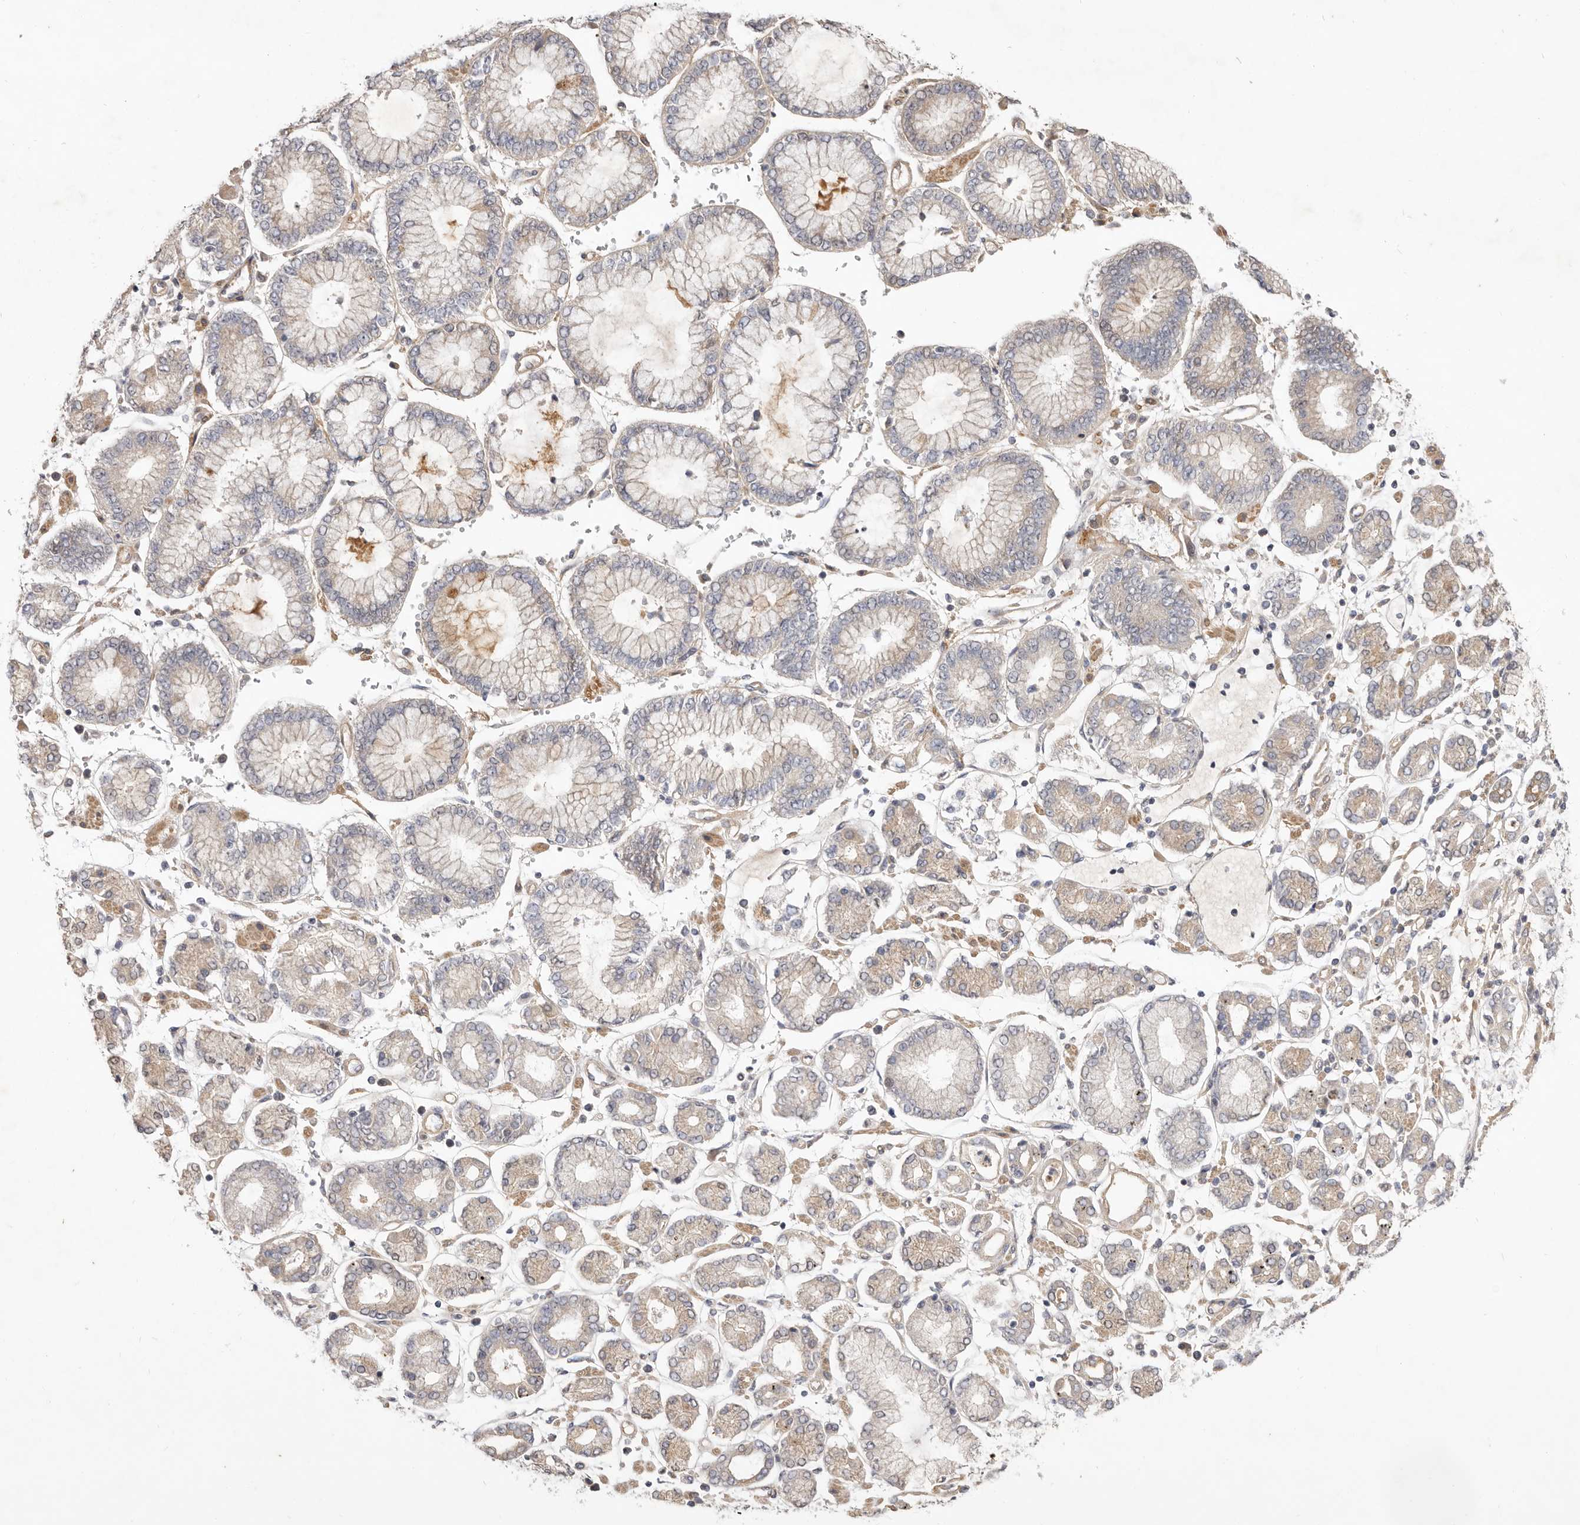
{"staining": {"intensity": "negative", "quantity": "none", "location": "none"}, "tissue": "stomach cancer", "cell_type": "Tumor cells", "image_type": "cancer", "snomed": [{"axis": "morphology", "description": "Adenocarcinoma, NOS"}, {"axis": "topography", "description": "Stomach"}], "caption": "Tumor cells show no significant protein positivity in stomach adenocarcinoma.", "gene": "ADAMTS9", "patient": {"sex": "male", "age": 76}}